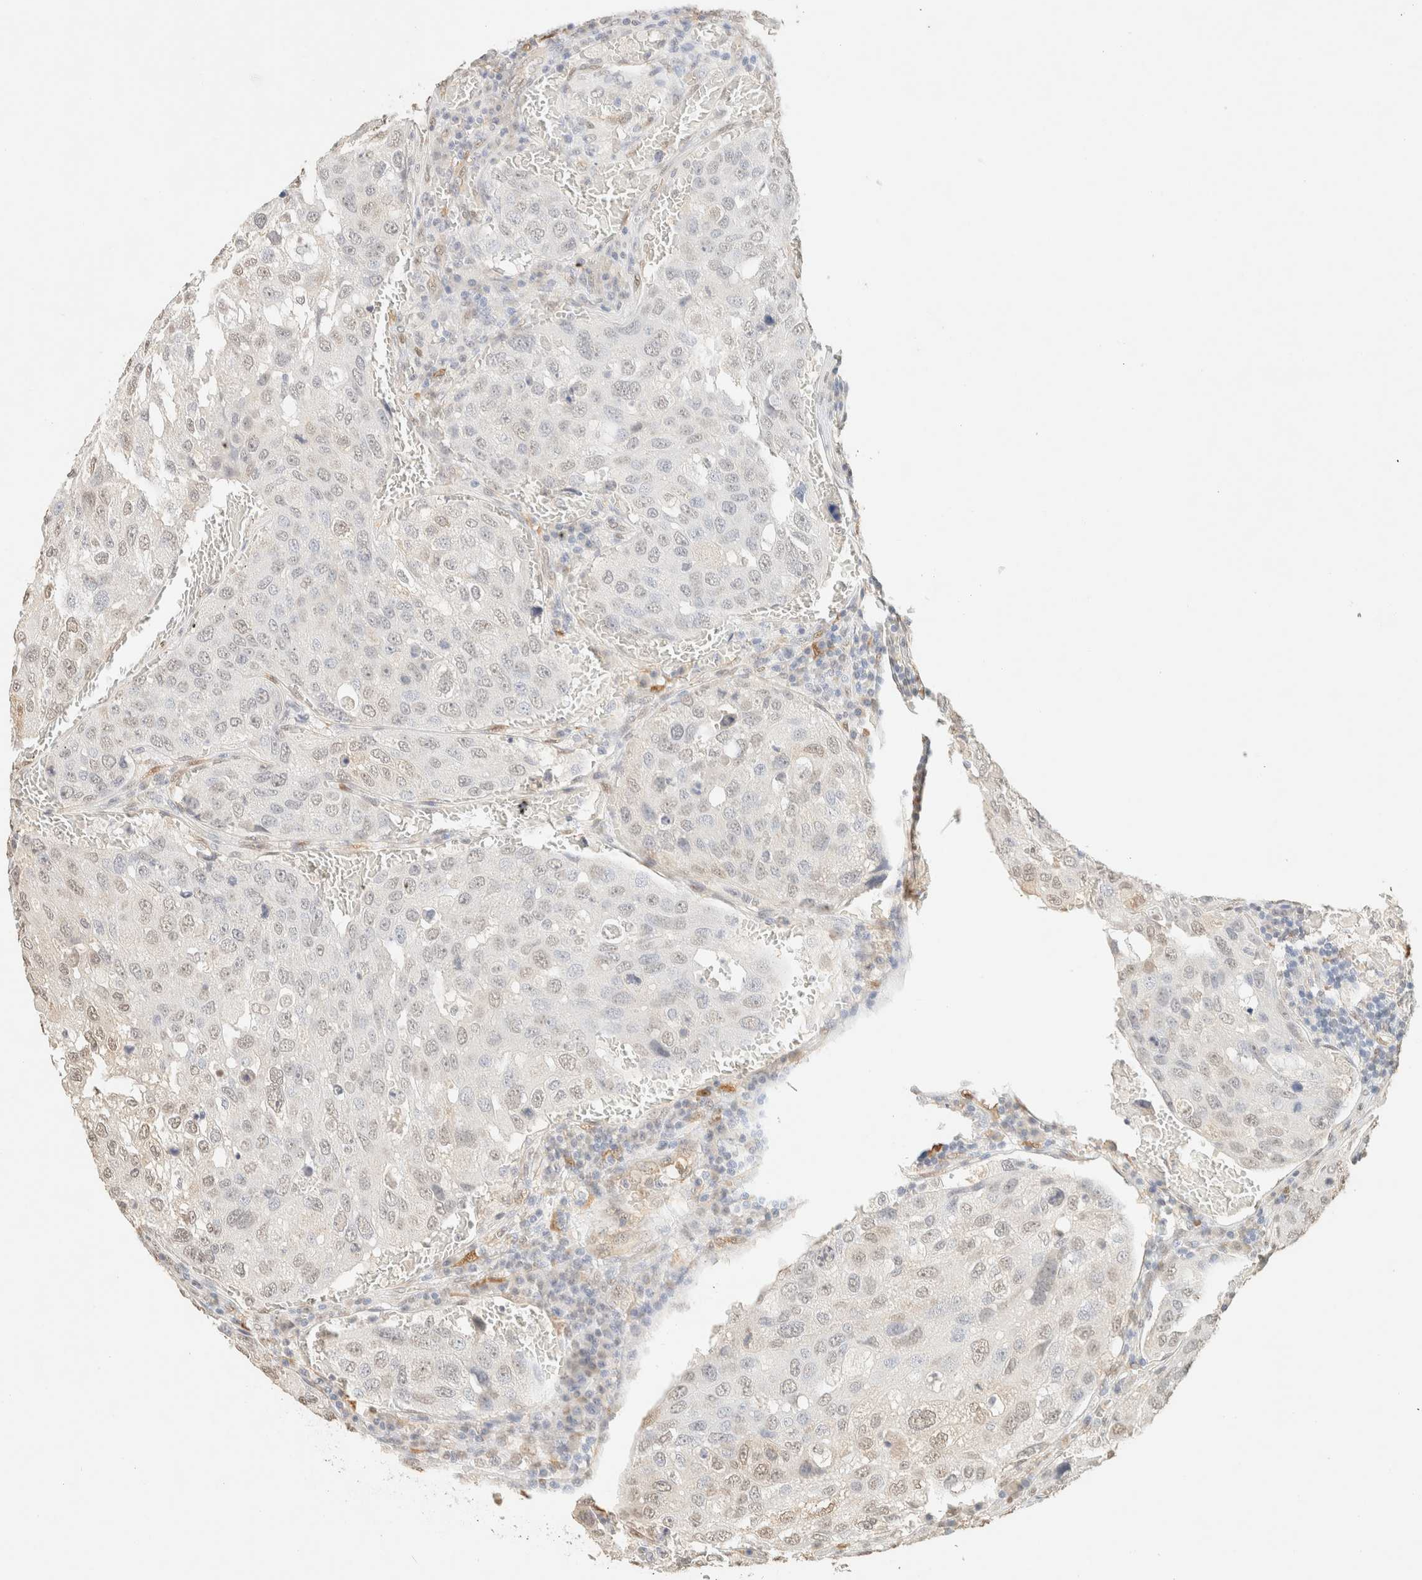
{"staining": {"intensity": "weak", "quantity": "<25%", "location": "nuclear"}, "tissue": "urothelial cancer", "cell_type": "Tumor cells", "image_type": "cancer", "snomed": [{"axis": "morphology", "description": "Urothelial carcinoma, High grade"}, {"axis": "topography", "description": "Lymph node"}, {"axis": "topography", "description": "Urinary bladder"}], "caption": "Tumor cells are negative for protein expression in human urothelial cancer. The staining was performed using DAB (3,3'-diaminobenzidine) to visualize the protein expression in brown, while the nuclei were stained in blue with hematoxylin (Magnification: 20x).", "gene": "S100A13", "patient": {"sex": "male", "age": 51}}